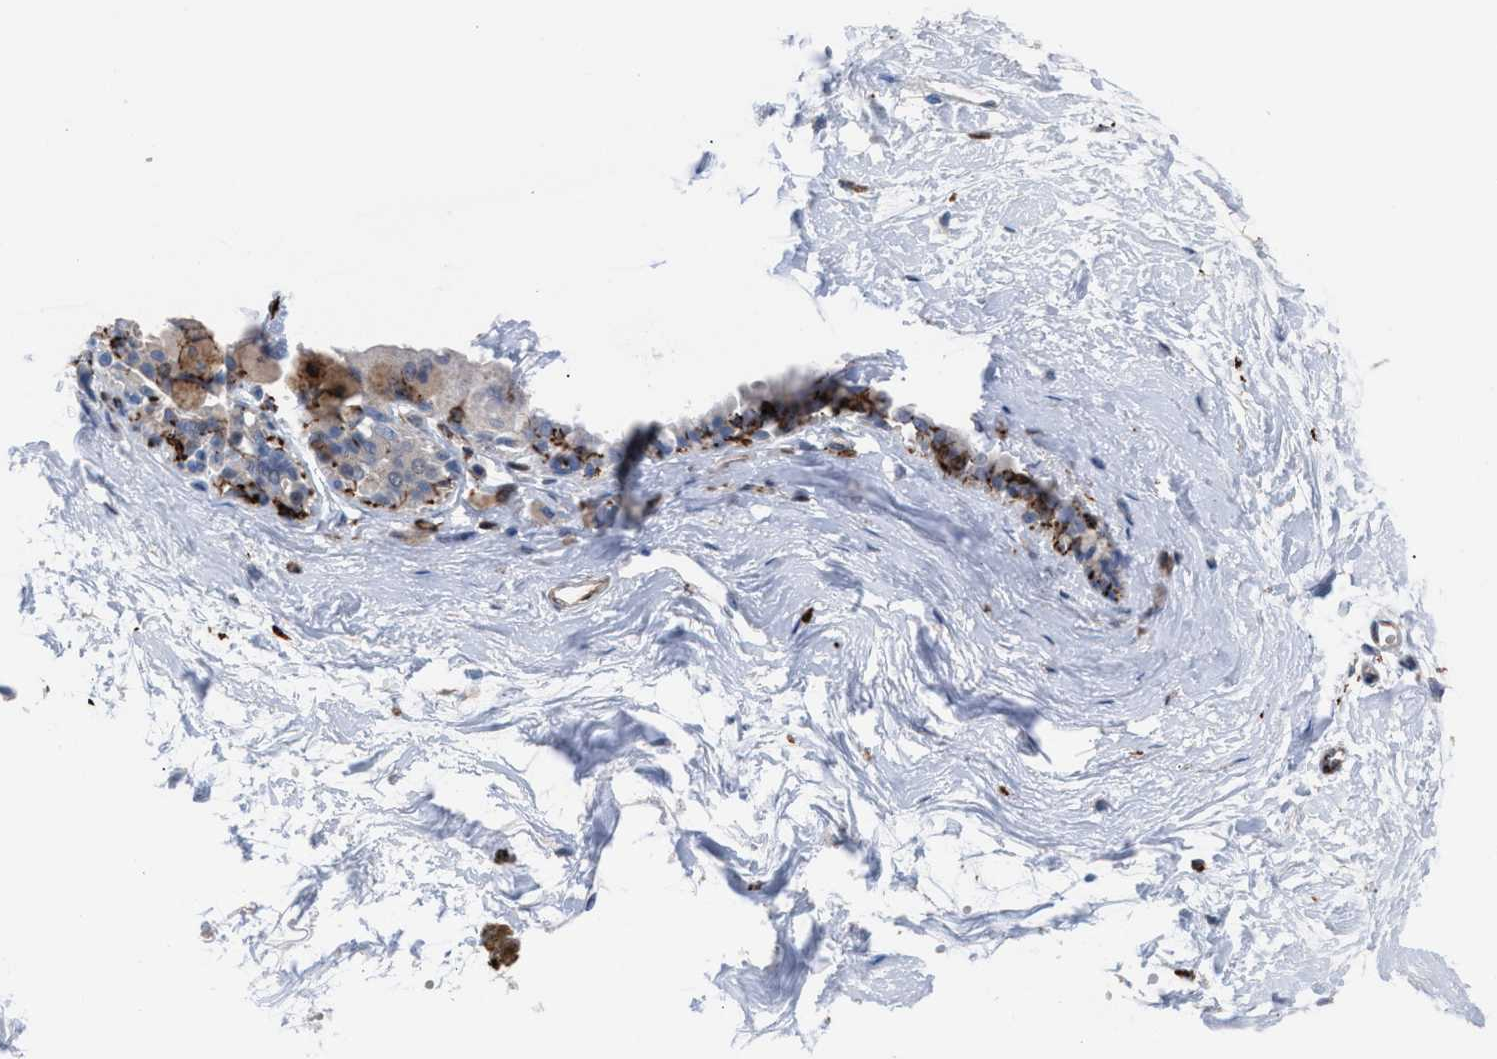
{"staining": {"intensity": "negative", "quantity": "none", "location": "none"}, "tissue": "breast", "cell_type": "Adipocytes", "image_type": "normal", "snomed": [{"axis": "morphology", "description": "Normal tissue, NOS"}, {"axis": "topography", "description": "Breast"}], "caption": "Micrograph shows no protein expression in adipocytes of benign breast.", "gene": "SLC47A1", "patient": {"sex": "female", "age": 45}}